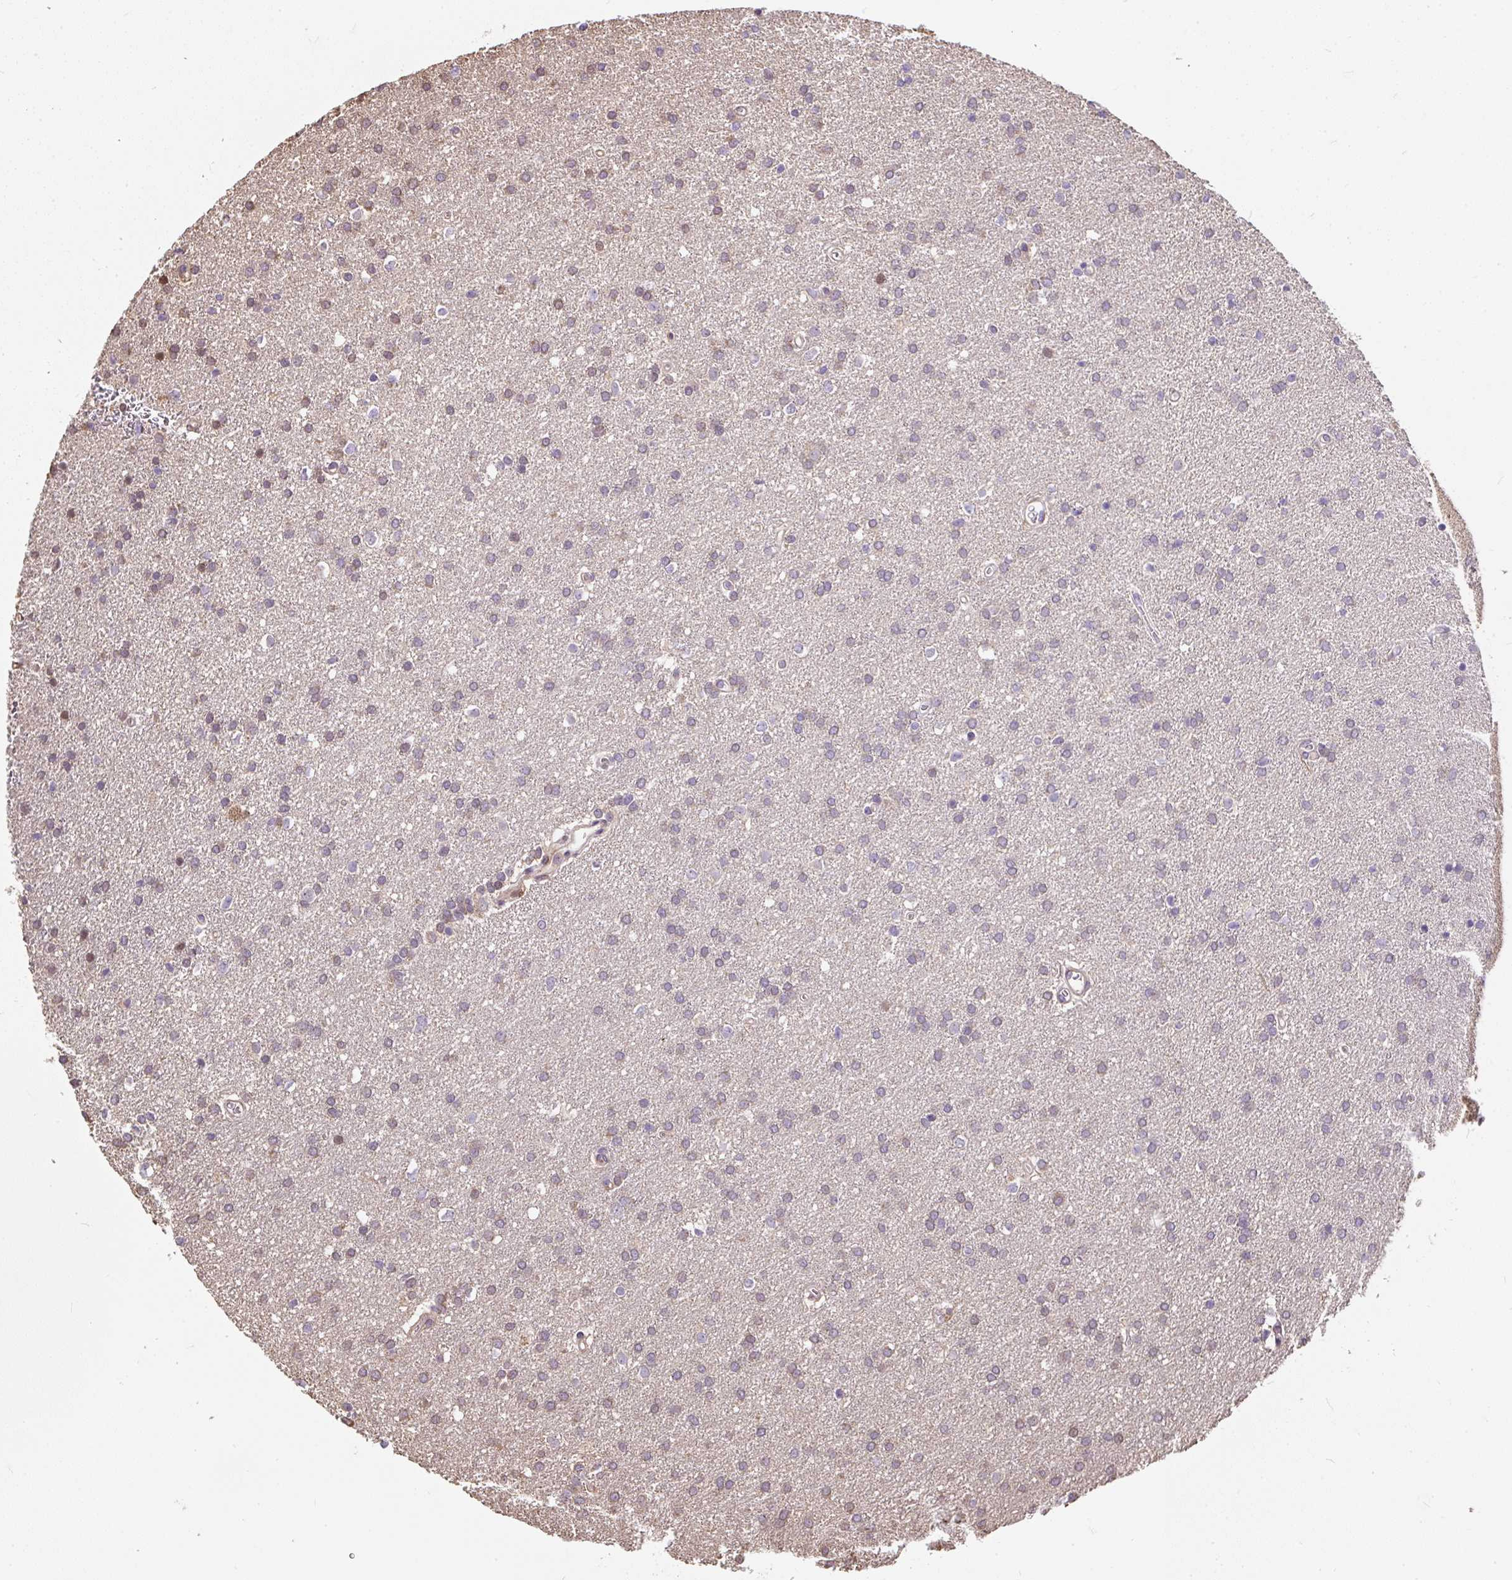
{"staining": {"intensity": "weak", "quantity": "25%-75%", "location": "cytoplasmic/membranous"}, "tissue": "glioma", "cell_type": "Tumor cells", "image_type": "cancer", "snomed": [{"axis": "morphology", "description": "Glioma, malignant, Low grade"}, {"axis": "topography", "description": "Brain"}], "caption": "Glioma stained with immunohistochemistry (IHC) displays weak cytoplasmic/membranous positivity in about 25%-75% of tumor cells.", "gene": "PUS7L", "patient": {"sex": "female", "age": 34}}